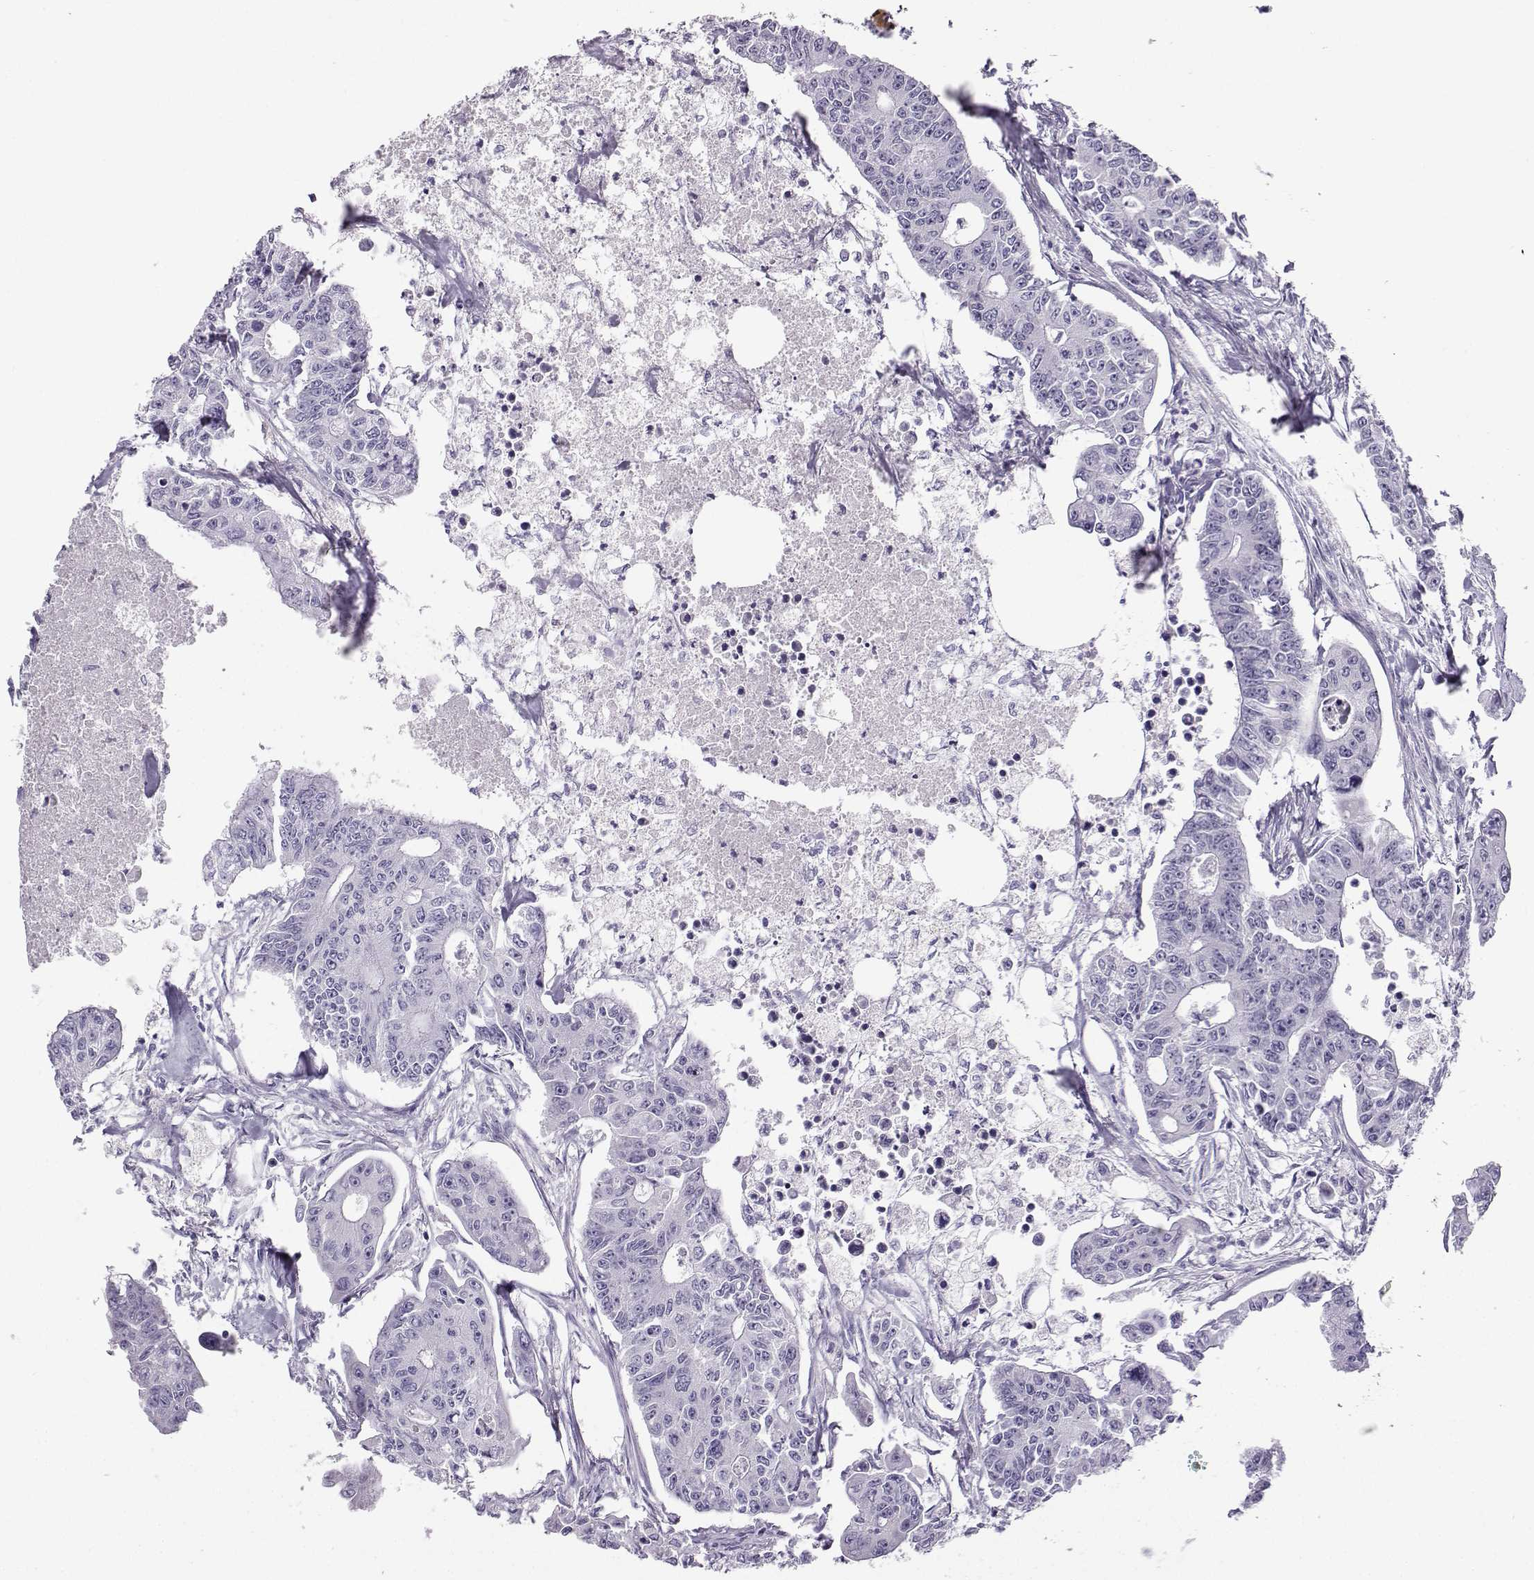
{"staining": {"intensity": "negative", "quantity": "none", "location": "none"}, "tissue": "colorectal cancer", "cell_type": "Tumor cells", "image_type": "cancer", "snomed": [{"axis": "morphology", "description": "Adenocarcinoma, NOS"}, {"axis": "topography", "description": "Colon"}], "caption": "The IHC histopathology image has no significant expression in tumor cells of adenocarcinoma (colorectal) tissue.", "gene": "NEFL", "patient": {"sex": "male", "age": 70}}